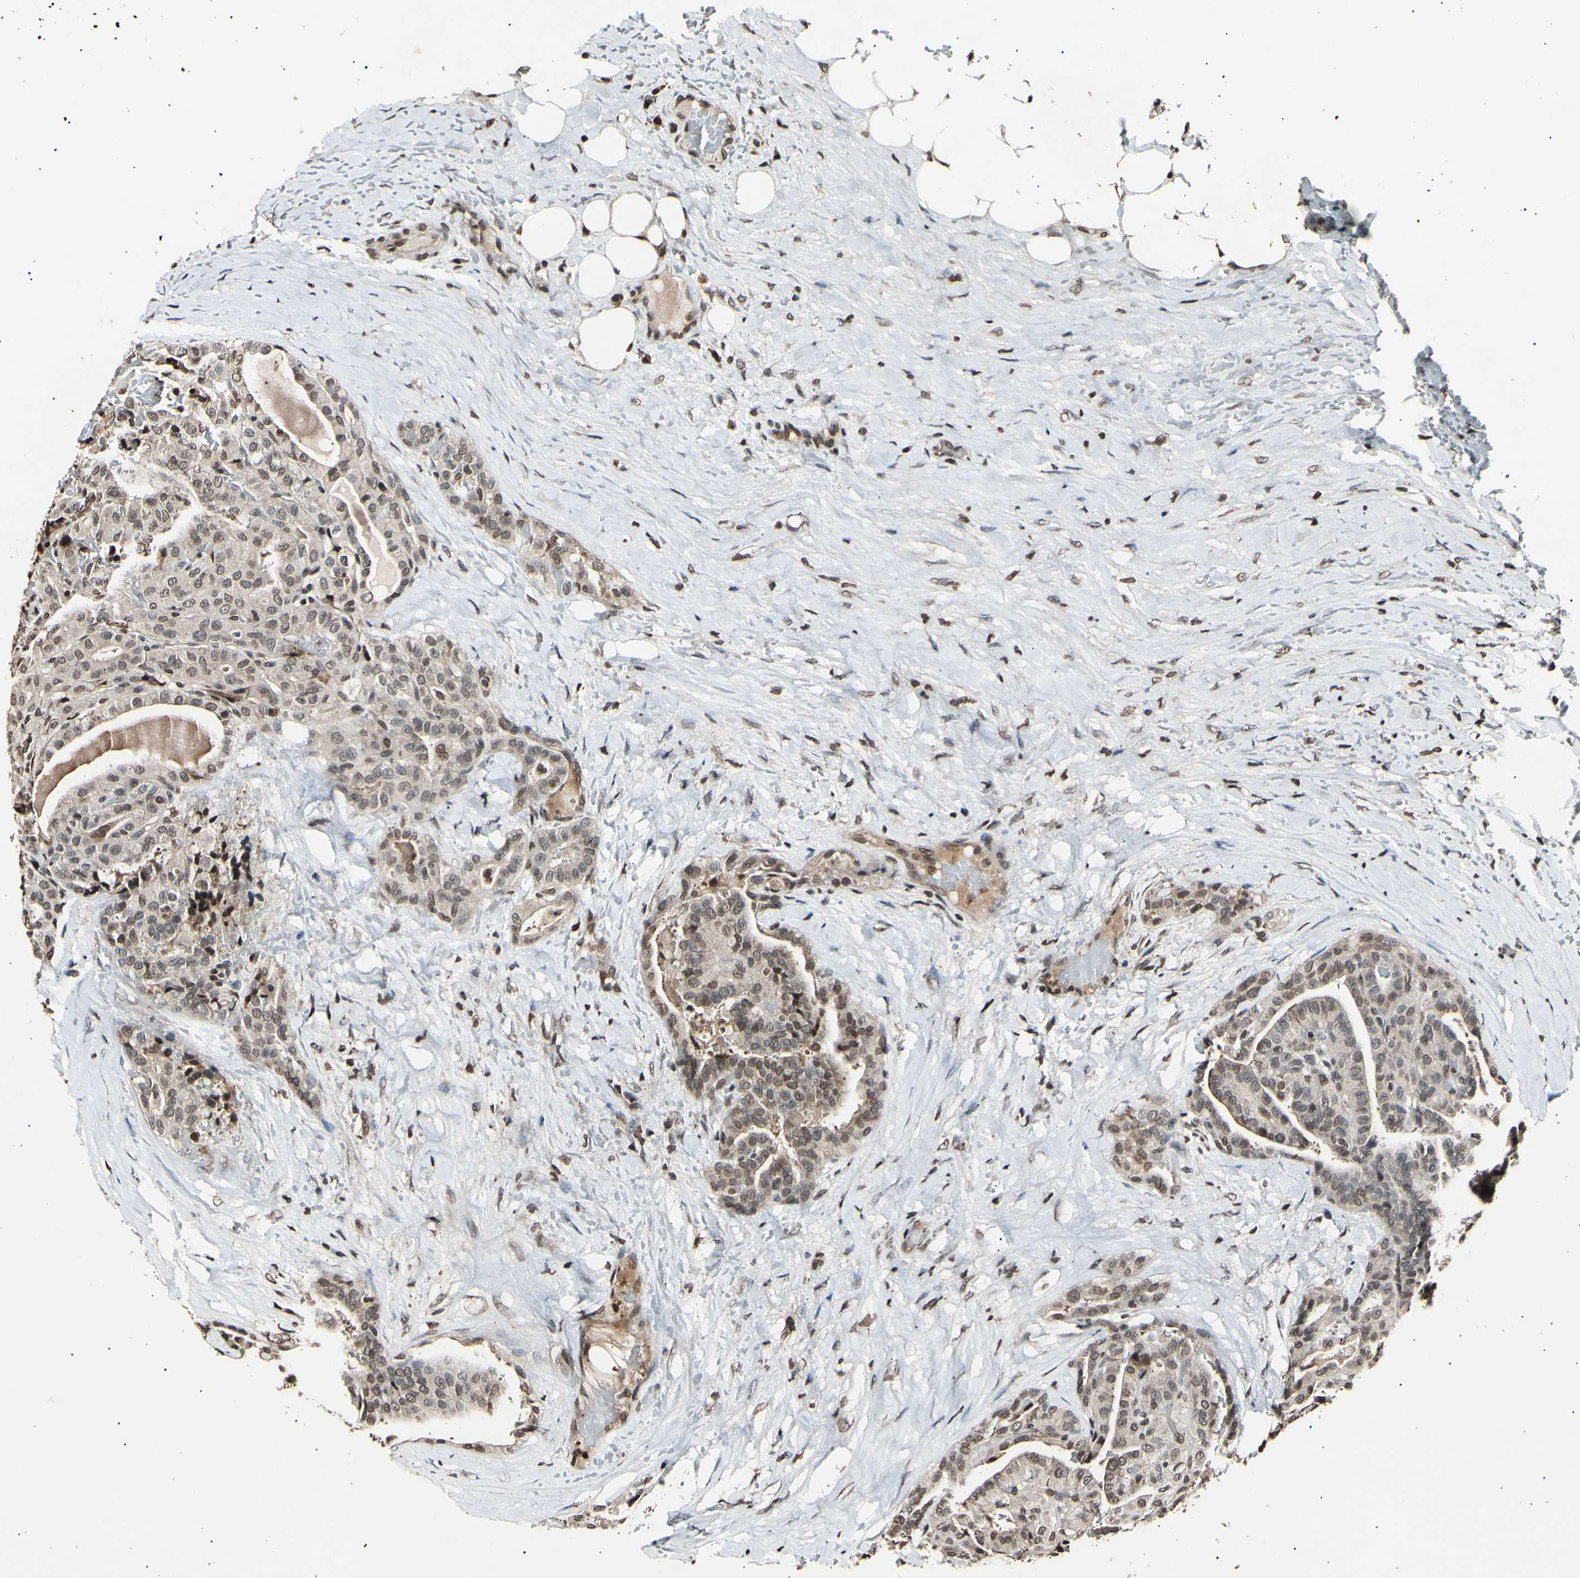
{"staining": {"intensity": "weak", "quantity": ">75%", "location": "cytoplasmic/membranous,nuclear"}, "tissue": "thyroid cancer", "cell_type": "Tumor cells", "image_type": "cancer", "snomed": [{"axis": "morphology", "description": "Papillary adenocarcinoma, NOS"}, {"axis": "topography", "description": "Thyroid gland"}], "caption": "Immunohistochemical staining of human papillary adenocarcinoma (thyroid) displays weak cytoplasmic/membranous and nuclear protein staining in about >75% of tumor cells. Using DAB (3,3'-diaminobenzidine) (brown) and hematoxylin (blue) stains, captured at high magnification using brightfield microscopy.", "gene": "ANAPC7", "patient": {"sex": "male", "age": 77}}